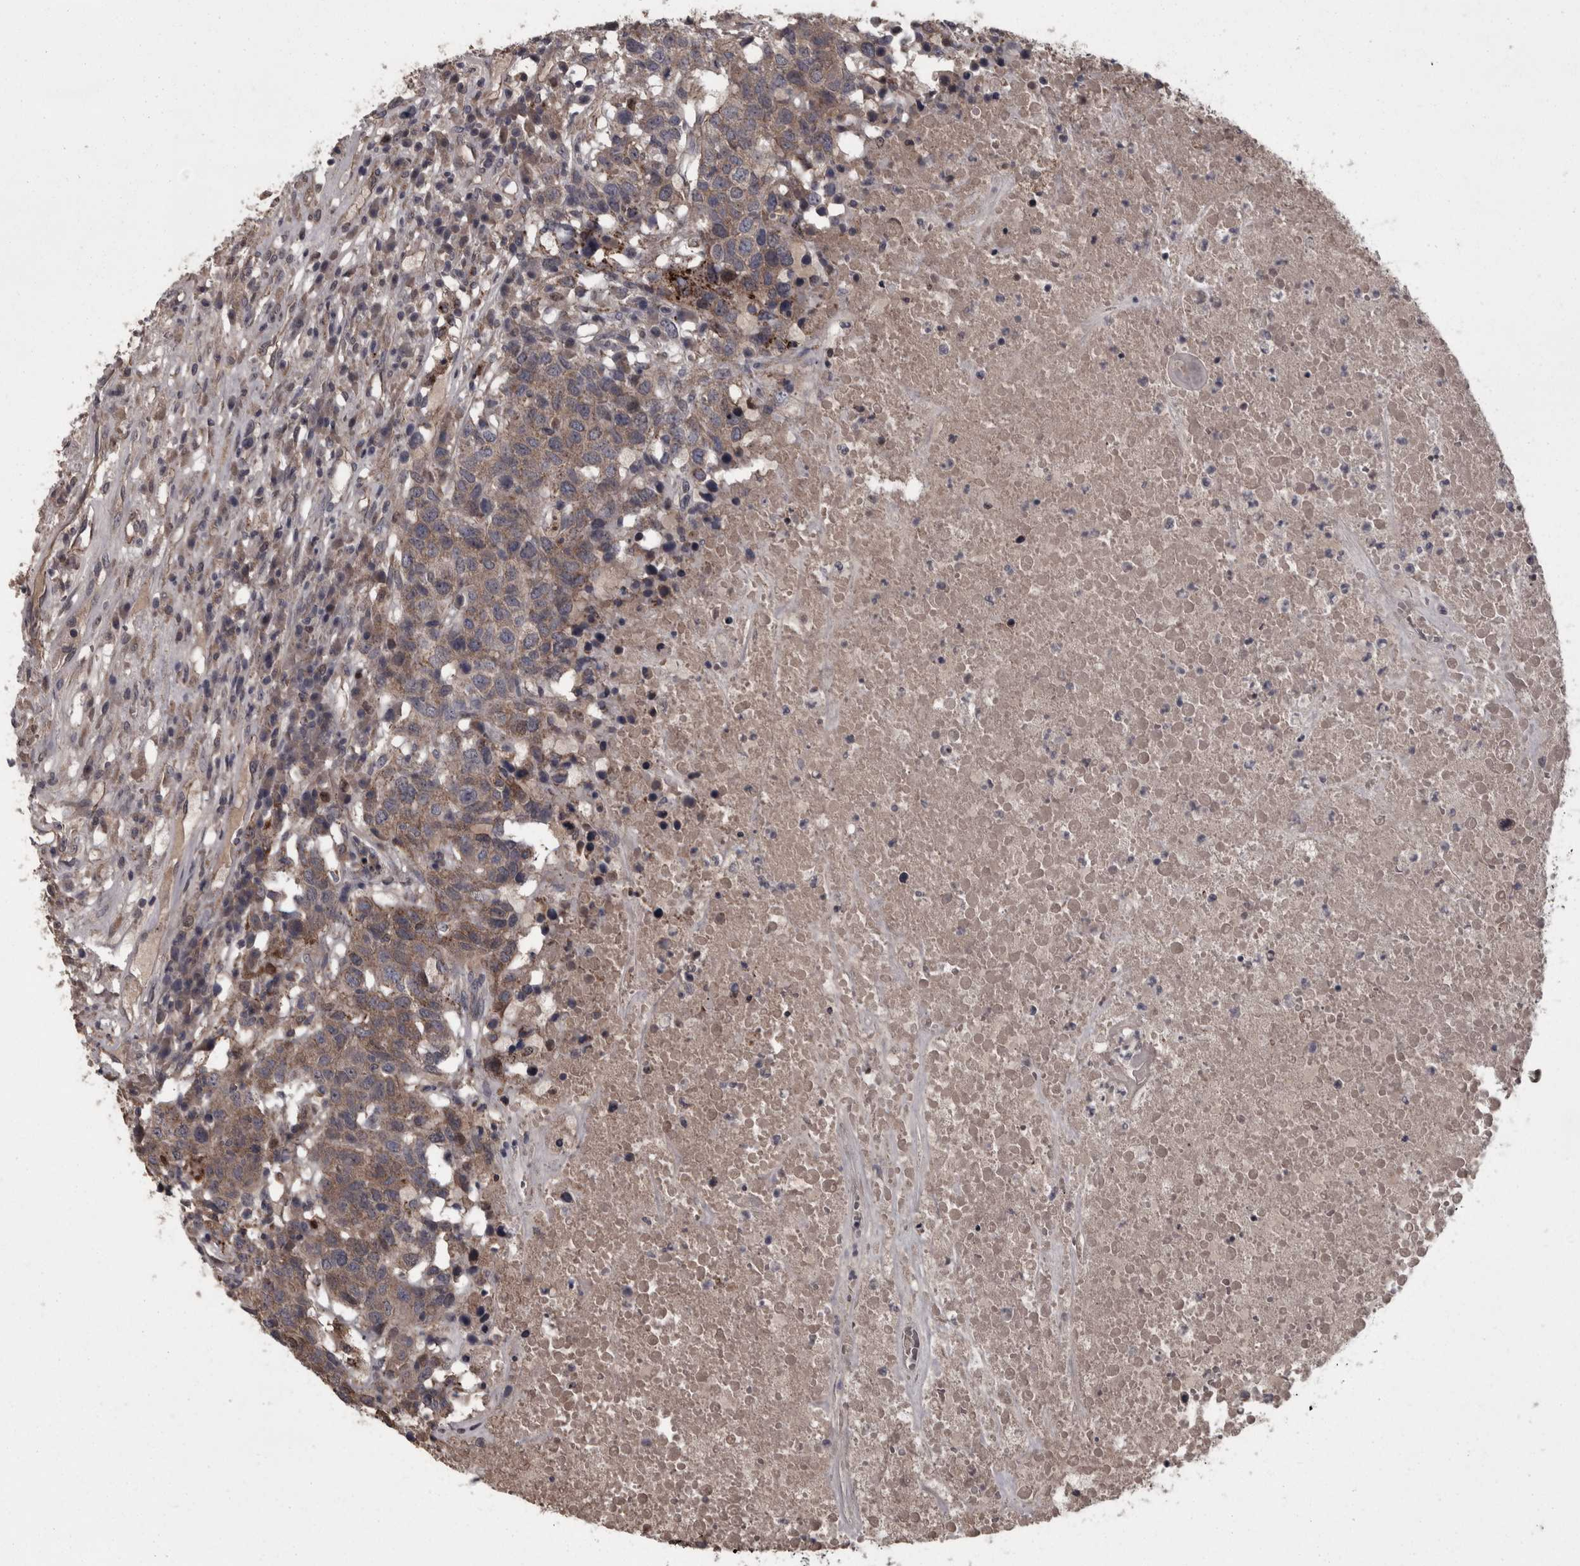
{"staining": {"intensity": "weak", "quantity": ">75%", "location": "cytoplasmic/membranous"}, "tissue": "head and neck cancer", "cell_type": "Tumor cells", "image_type": "cancer", "snomed": [{"axis": "morphology", "description": "Squamous cell carcinoma, NOS"}, {"axis": "topography", "description": "Head-Neck"}], "caption": "Squamous cell carcinoma (head and neck) stained with DAB immunohistochemistry (IHC) reveals low levels of weak cytoplasmic/membranous positivity in about >75% of tumor cells. The protein is stained brown, and the nuclei are stained in blue (DAB IHC with brightfield microscopy, high magnification).", "gene": "PCDH17", "patient": {"sex": "male", "age": 66}}